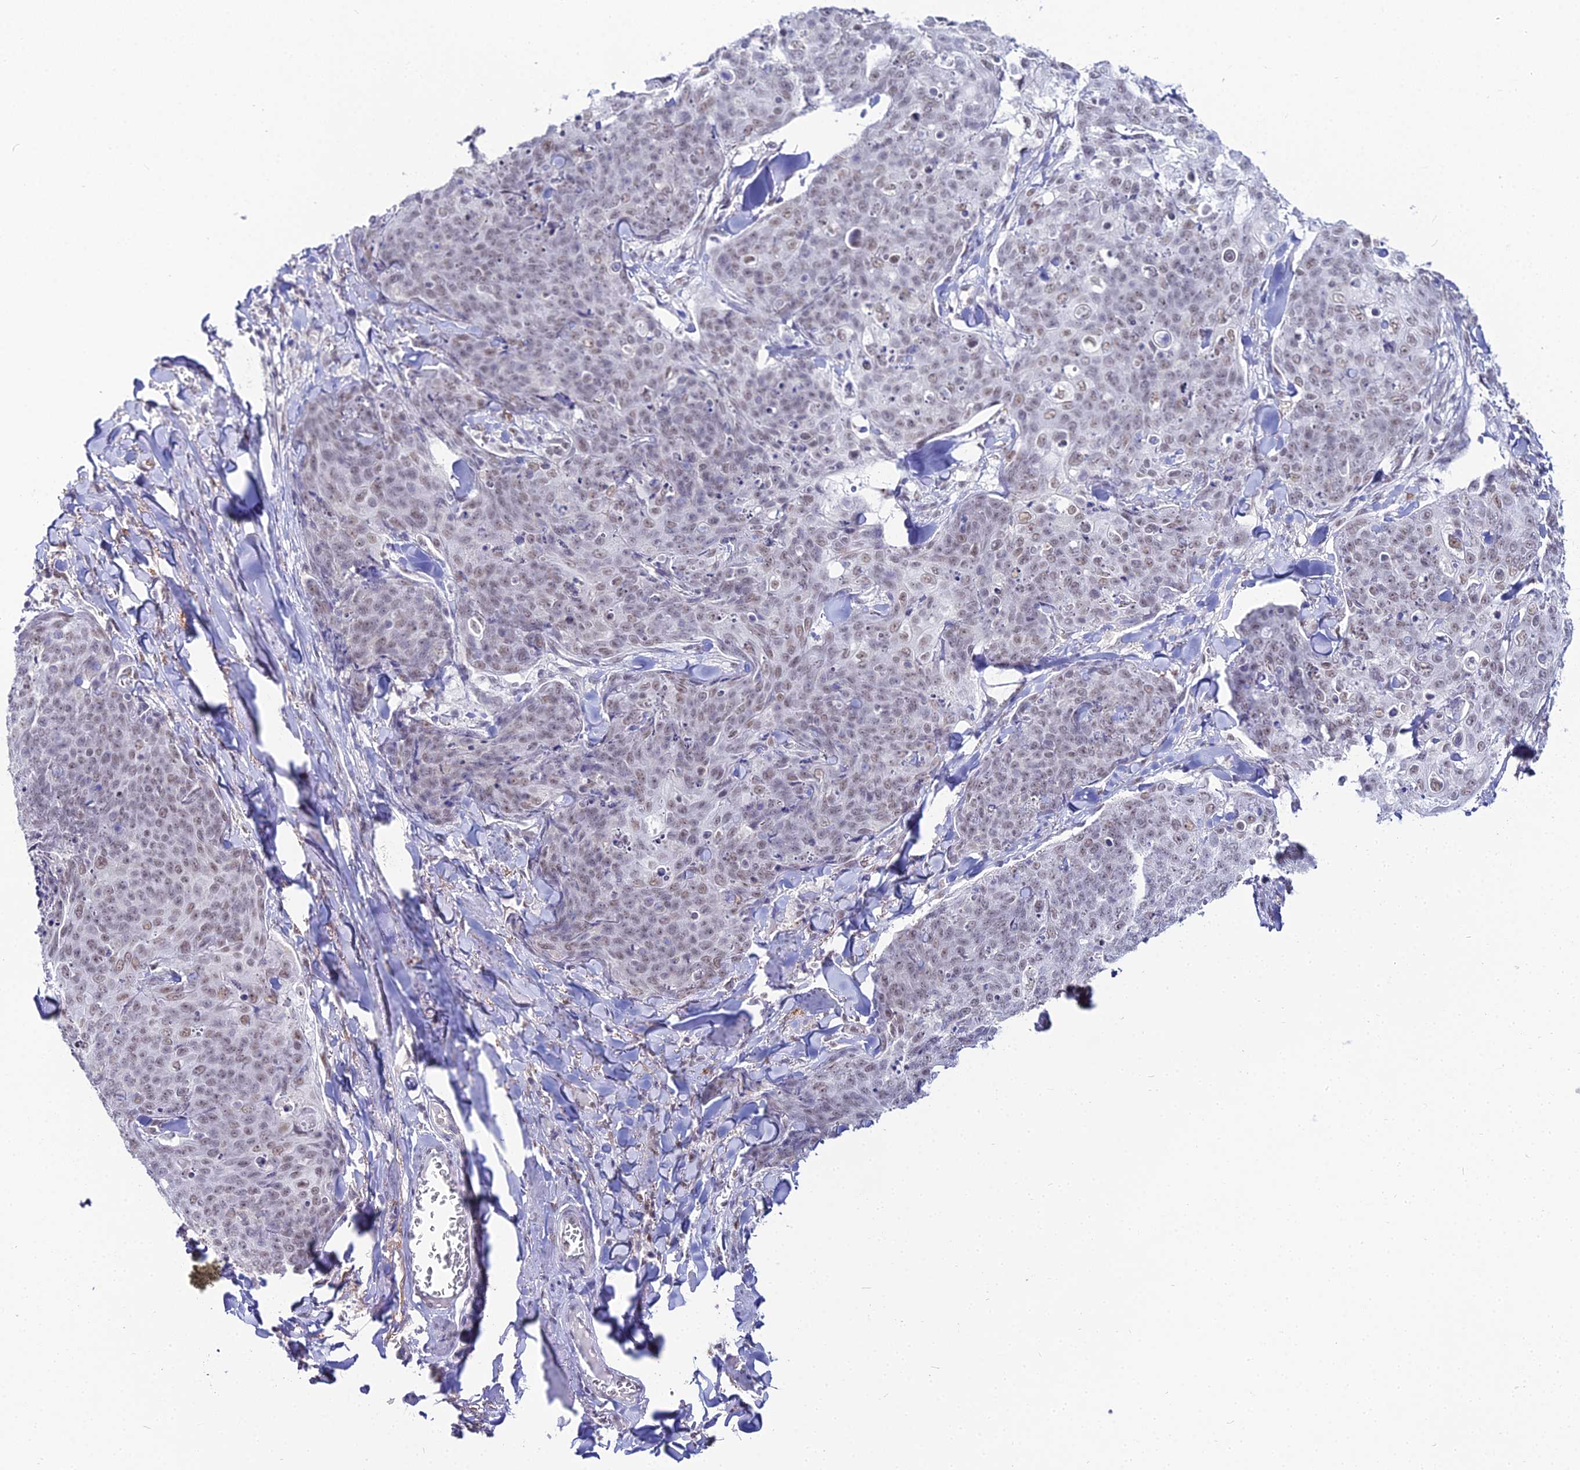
{"staining": {"intensity": "weak", "quantity": "25%-75%", "location": "nuclear"}, "tissue": "skin cancer", "cell_type": "Tumor cells", "image_type": "cancer", "snomed": [{"axis": "morphology", "description": "Squamous cell carcinoma, NOS"}, {"axis": "topography", "description": "Skin"}, {"axis": "topography", "description": "Vulva"}], "caption": "A high-resolution image shows IHC staining of skin cancer, which shows weak nuclear positivity in approximately 25%-75% of tumor cells.", "gene": "RBM12", "patient": {"sex": "female", "age": 85}}